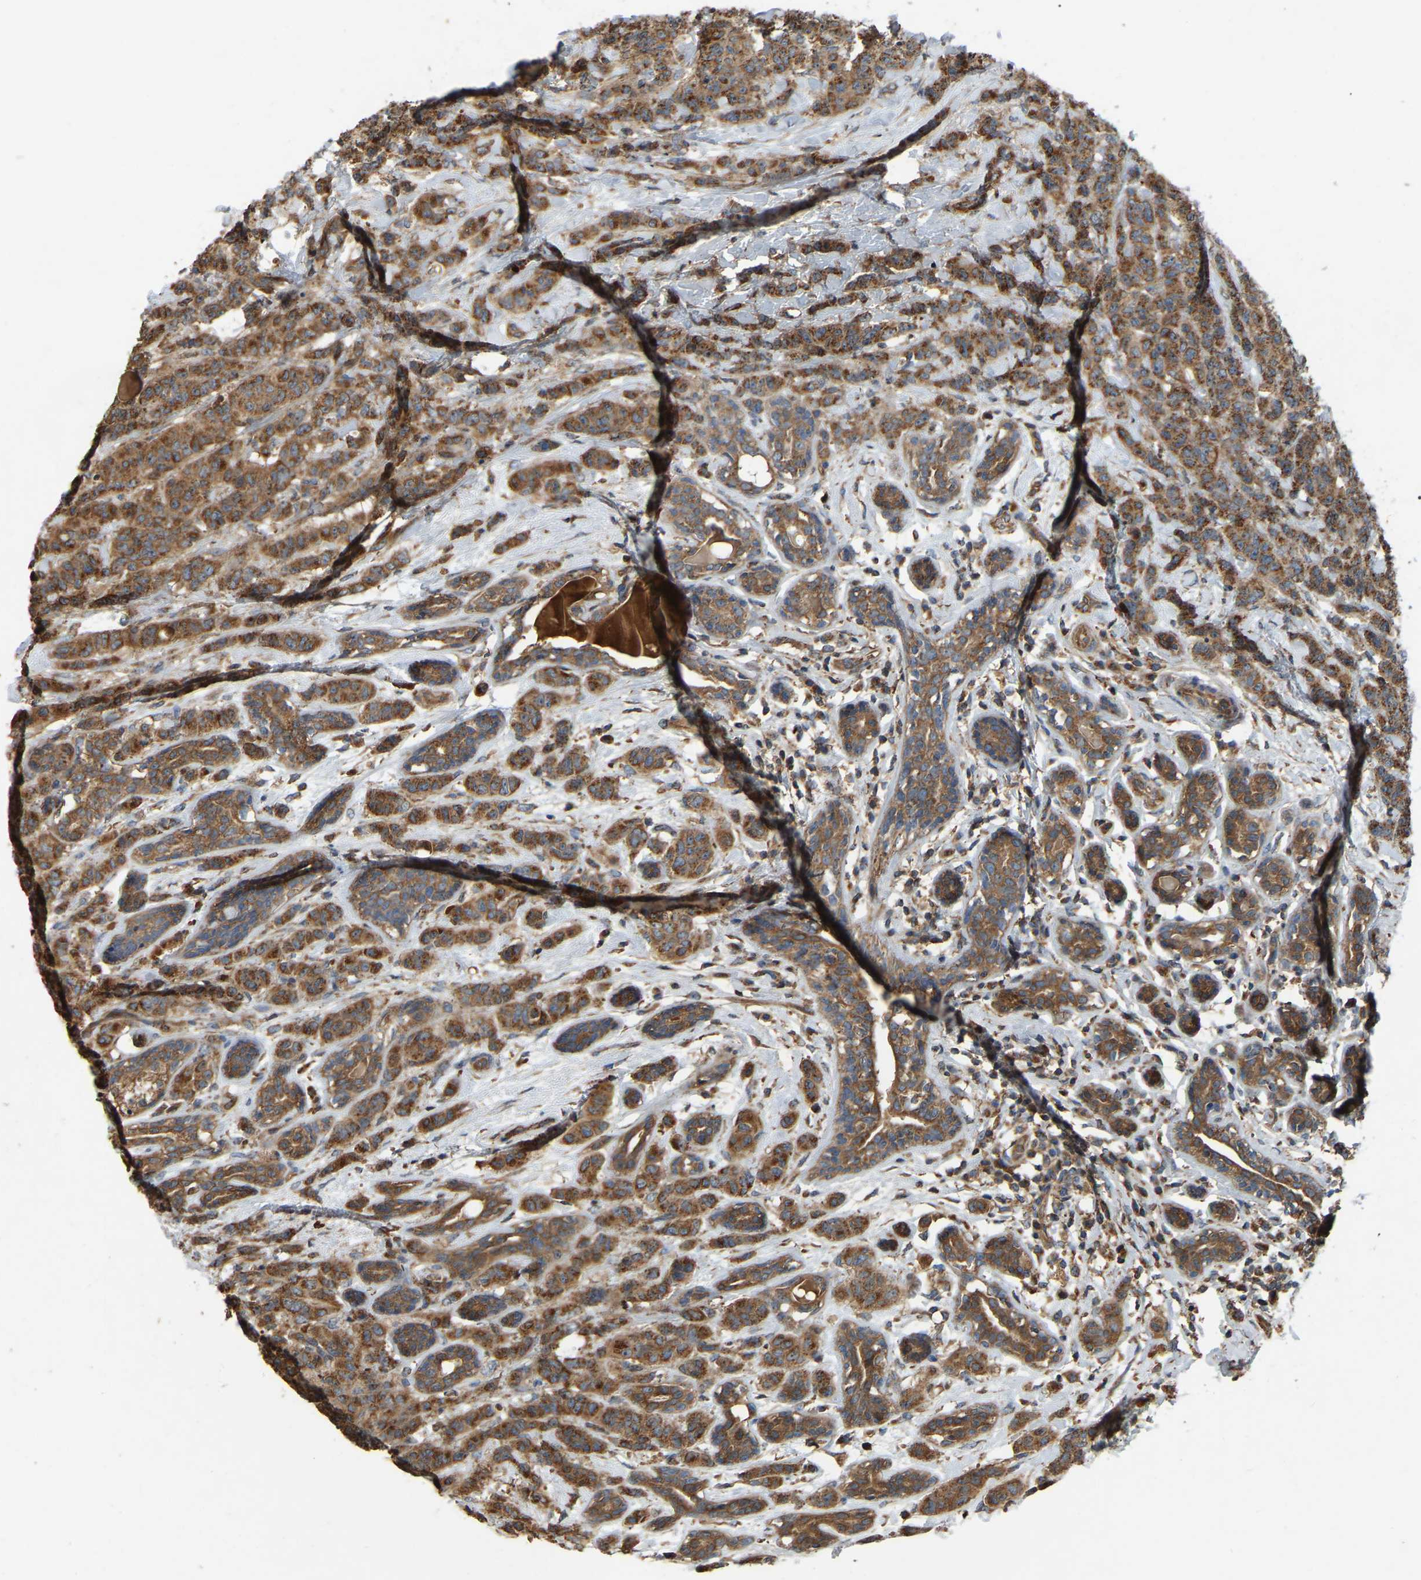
{"staining": {"intensity": "strong", "quantity": ">75%", "location": "cytoplasmic/membranous"}, "tissue": "breast cancer", "cell_type": "Tumor cells", "image_type": "cancer", "snomed": [{"axis": "morphology", "description": "Normal tissue, NOS"}, {"axis": "morphology", "description": "Duct carcinoma"}, {"axis": "topography", "description": "Breast"}], "caption": "This photomicrograph displays immunohistochemistry staining of human breast cancer (infiltrating ductal carcinoma), with high strong cytoplasmic/membranous staining in about >75% of tumor cells.", "gene": "SAMD9L", "patient": {"sex": "female", "age": 40}}